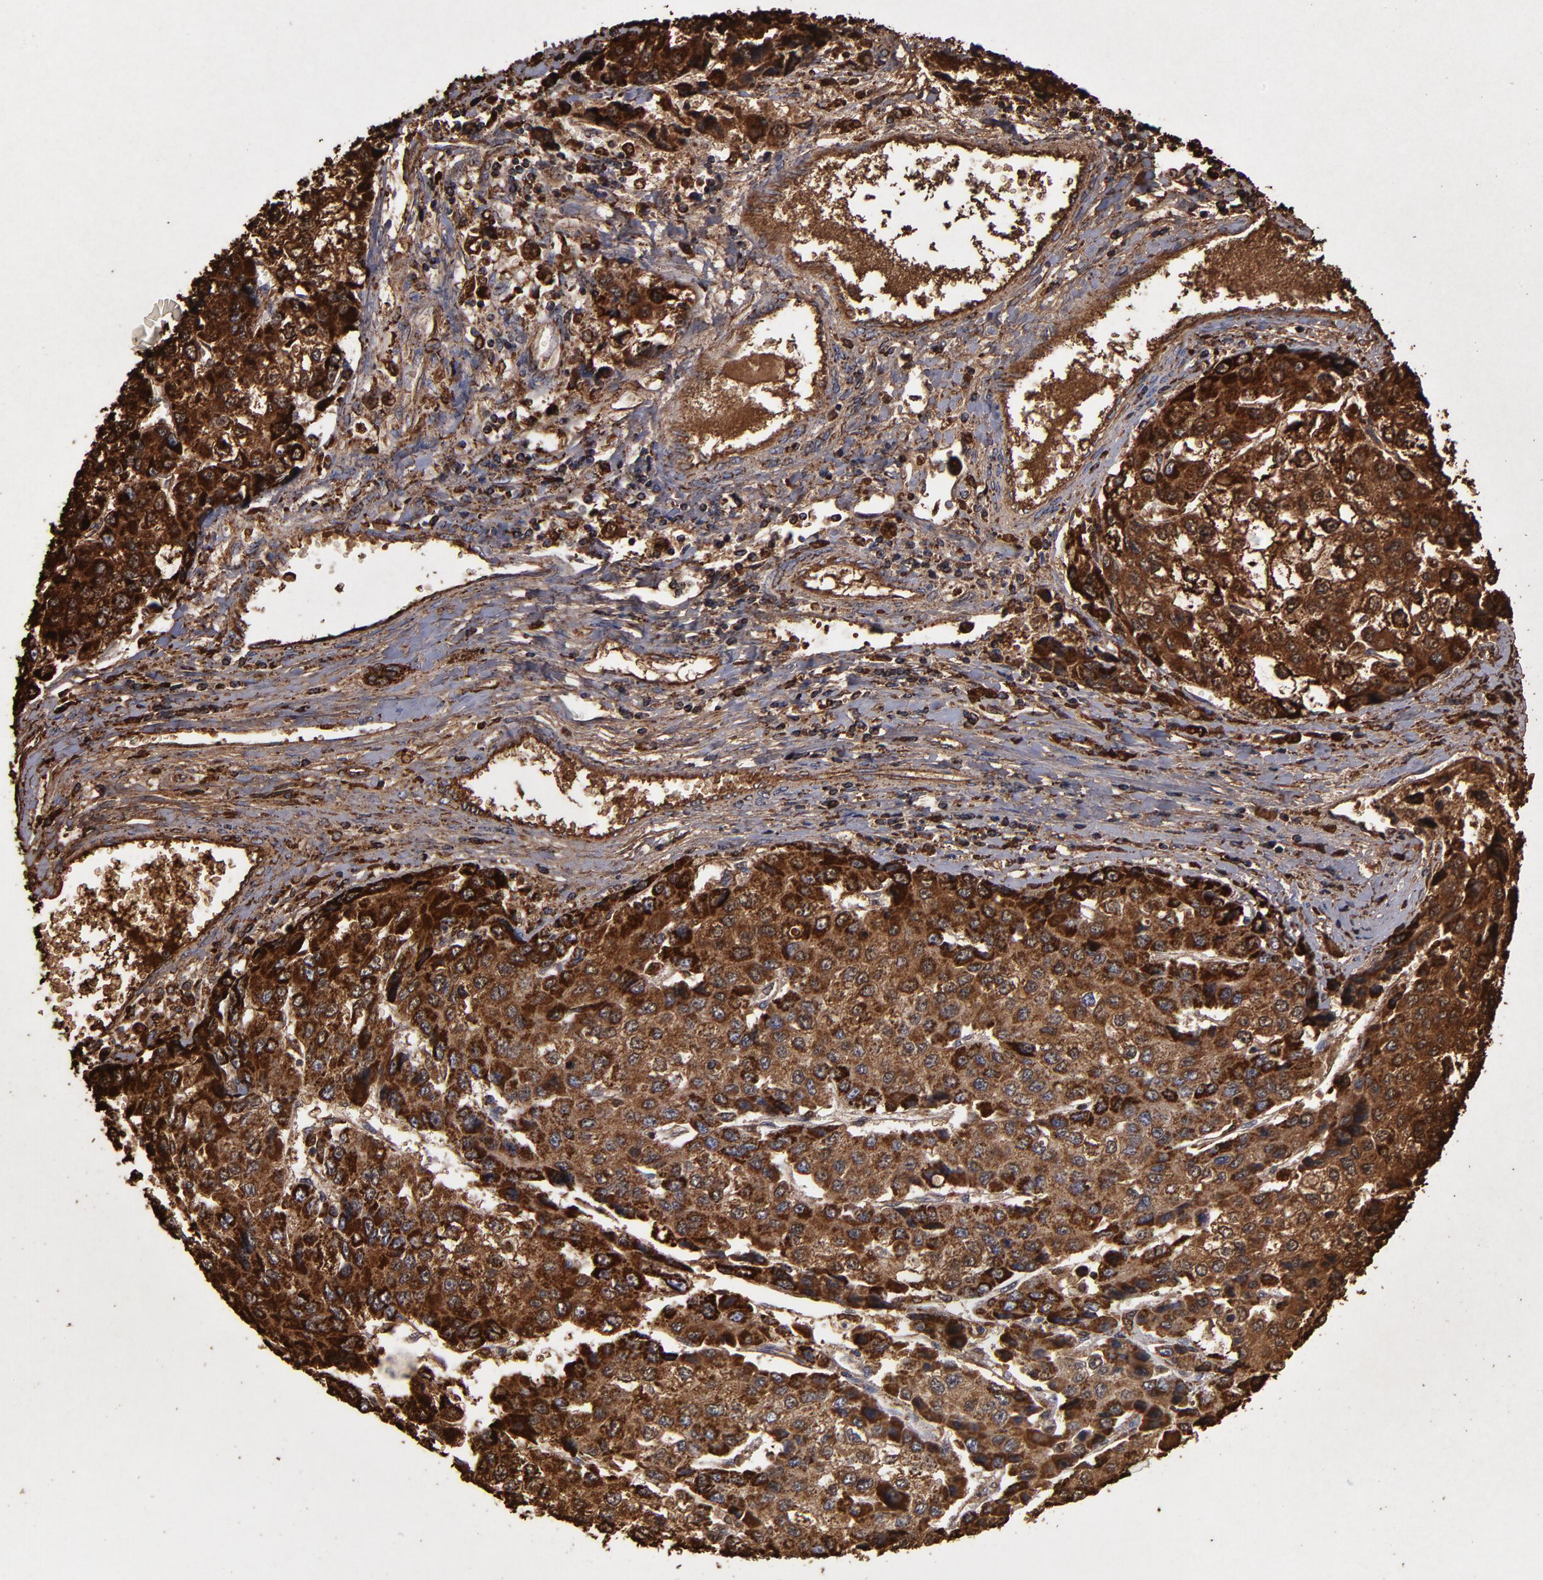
{"staining": {"intensity": "strong", "quantity": ">75%", "location": "cytoplasmic/membranous"}, "tissue": "liver cancer", "cell_type": "Tumor cells", "image_type": "cancer", "snomed": [{"axis": "morphology", "description": "Carcinoma, Hepatocellular, NOS"}, {"axis": "topography", "description": "Liver"}], "caption": "Brown immunohistochemical staining in human hepatocellular carcinoma (liver) exhibits strong cytoplasmic/membranous expression in approximately >75% of tumor cells. (brown staining indicates protein expression, while blue staining denotes nuclei).", "gene": "SOD2", "patient": {"sex": "female", "age": 66}}